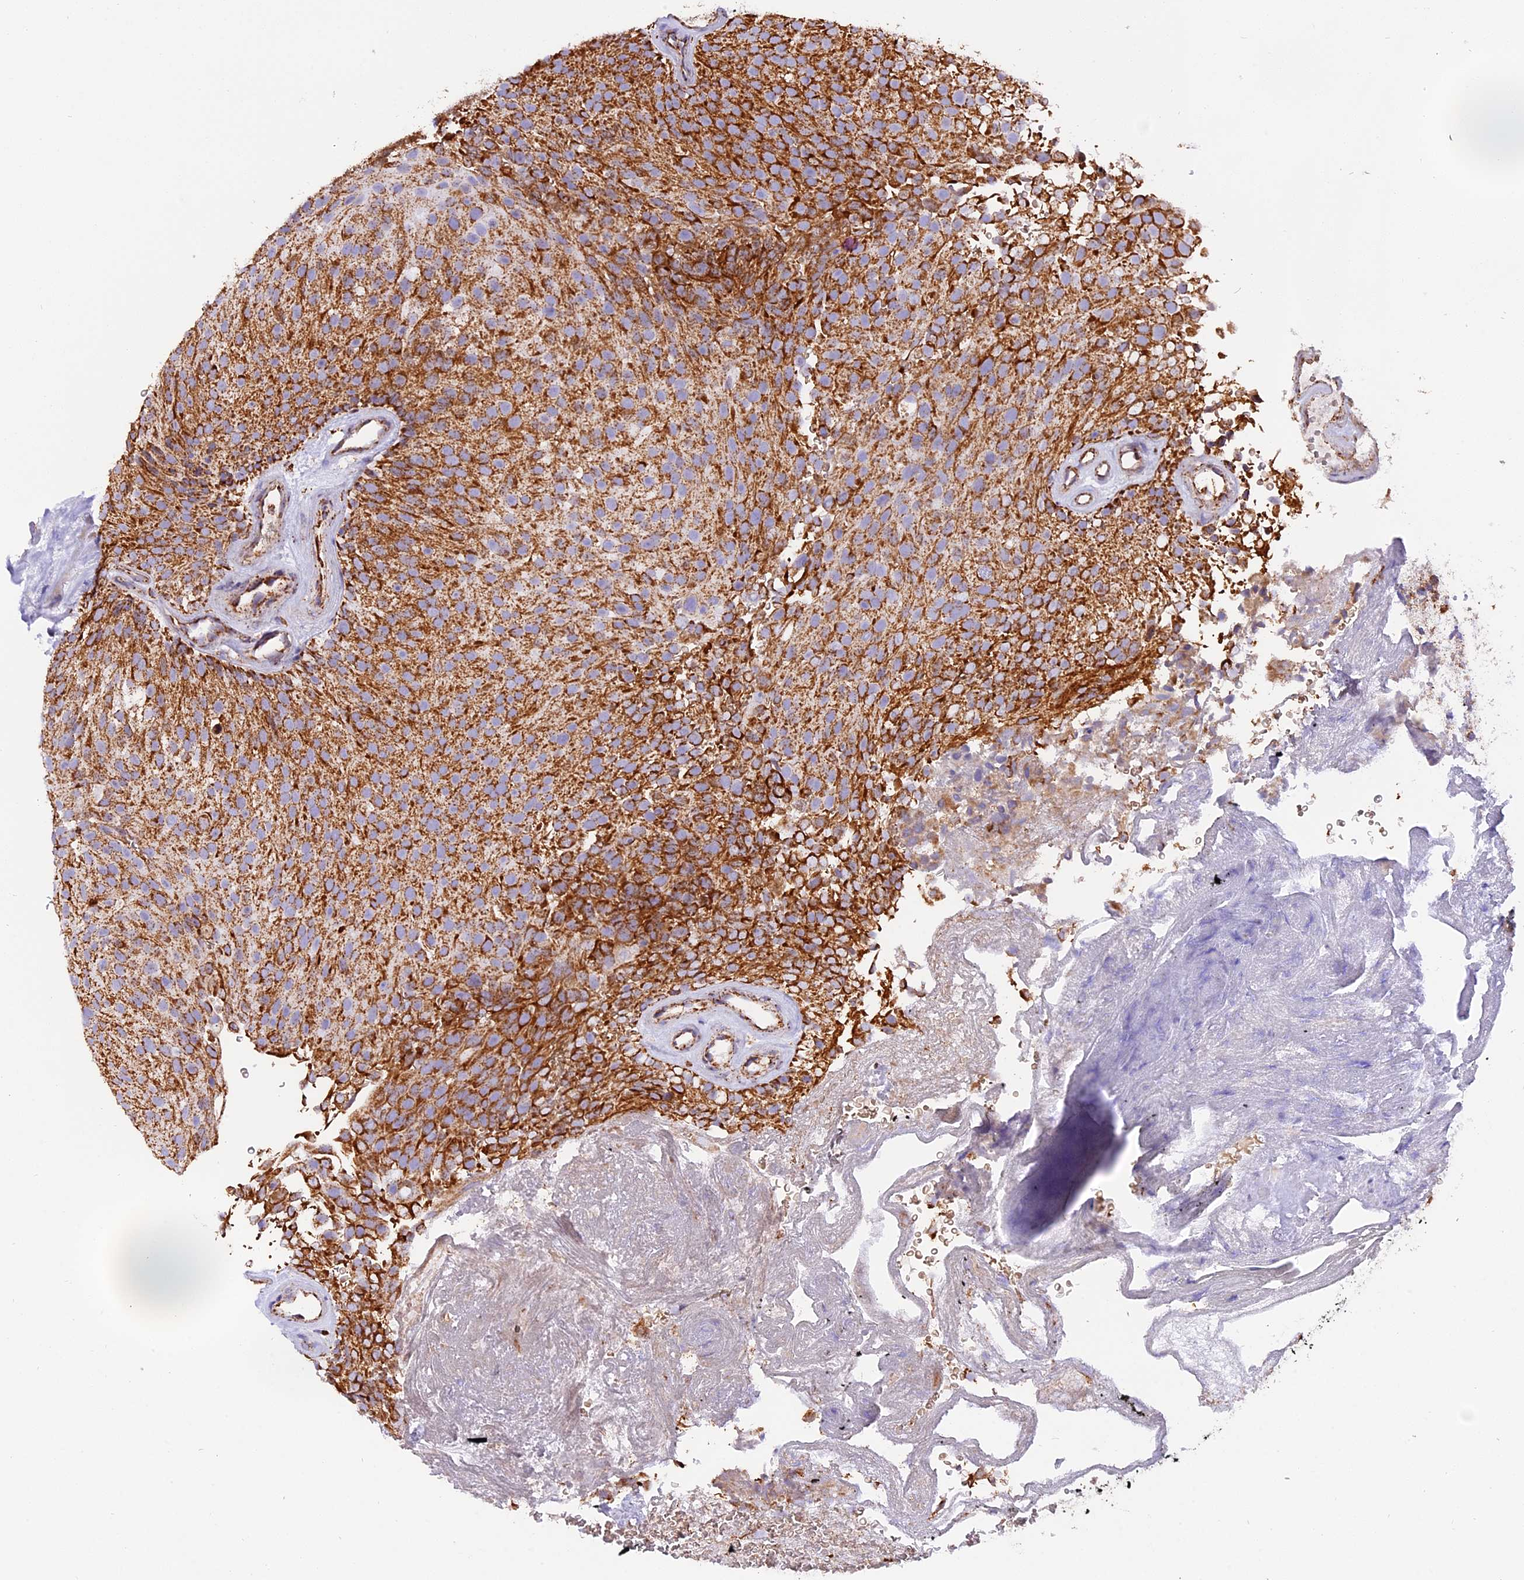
{"staining": {"intensity": "strong", "quantity": ">75%", "location": "cytoplasmic/membranous"}, "tissue": "urothelial cancer", "cell_type": "Tumor cells", "image_type": "cancer", "snomed": [{"axis": "morphology", "description": "Urothelial carcinoma, Low grade"}, {"axis": "topography", "description": "Urinary bladder"}], "caption": "Low-grade urothelial carcinoma stained with DAB IHC demonstrates high levels of strong cytoplasmic/membranous staining in approximately >75% of tumor cells.", "gene": "NDUFA8", "patient": {"sex": "male", "age": 78}}